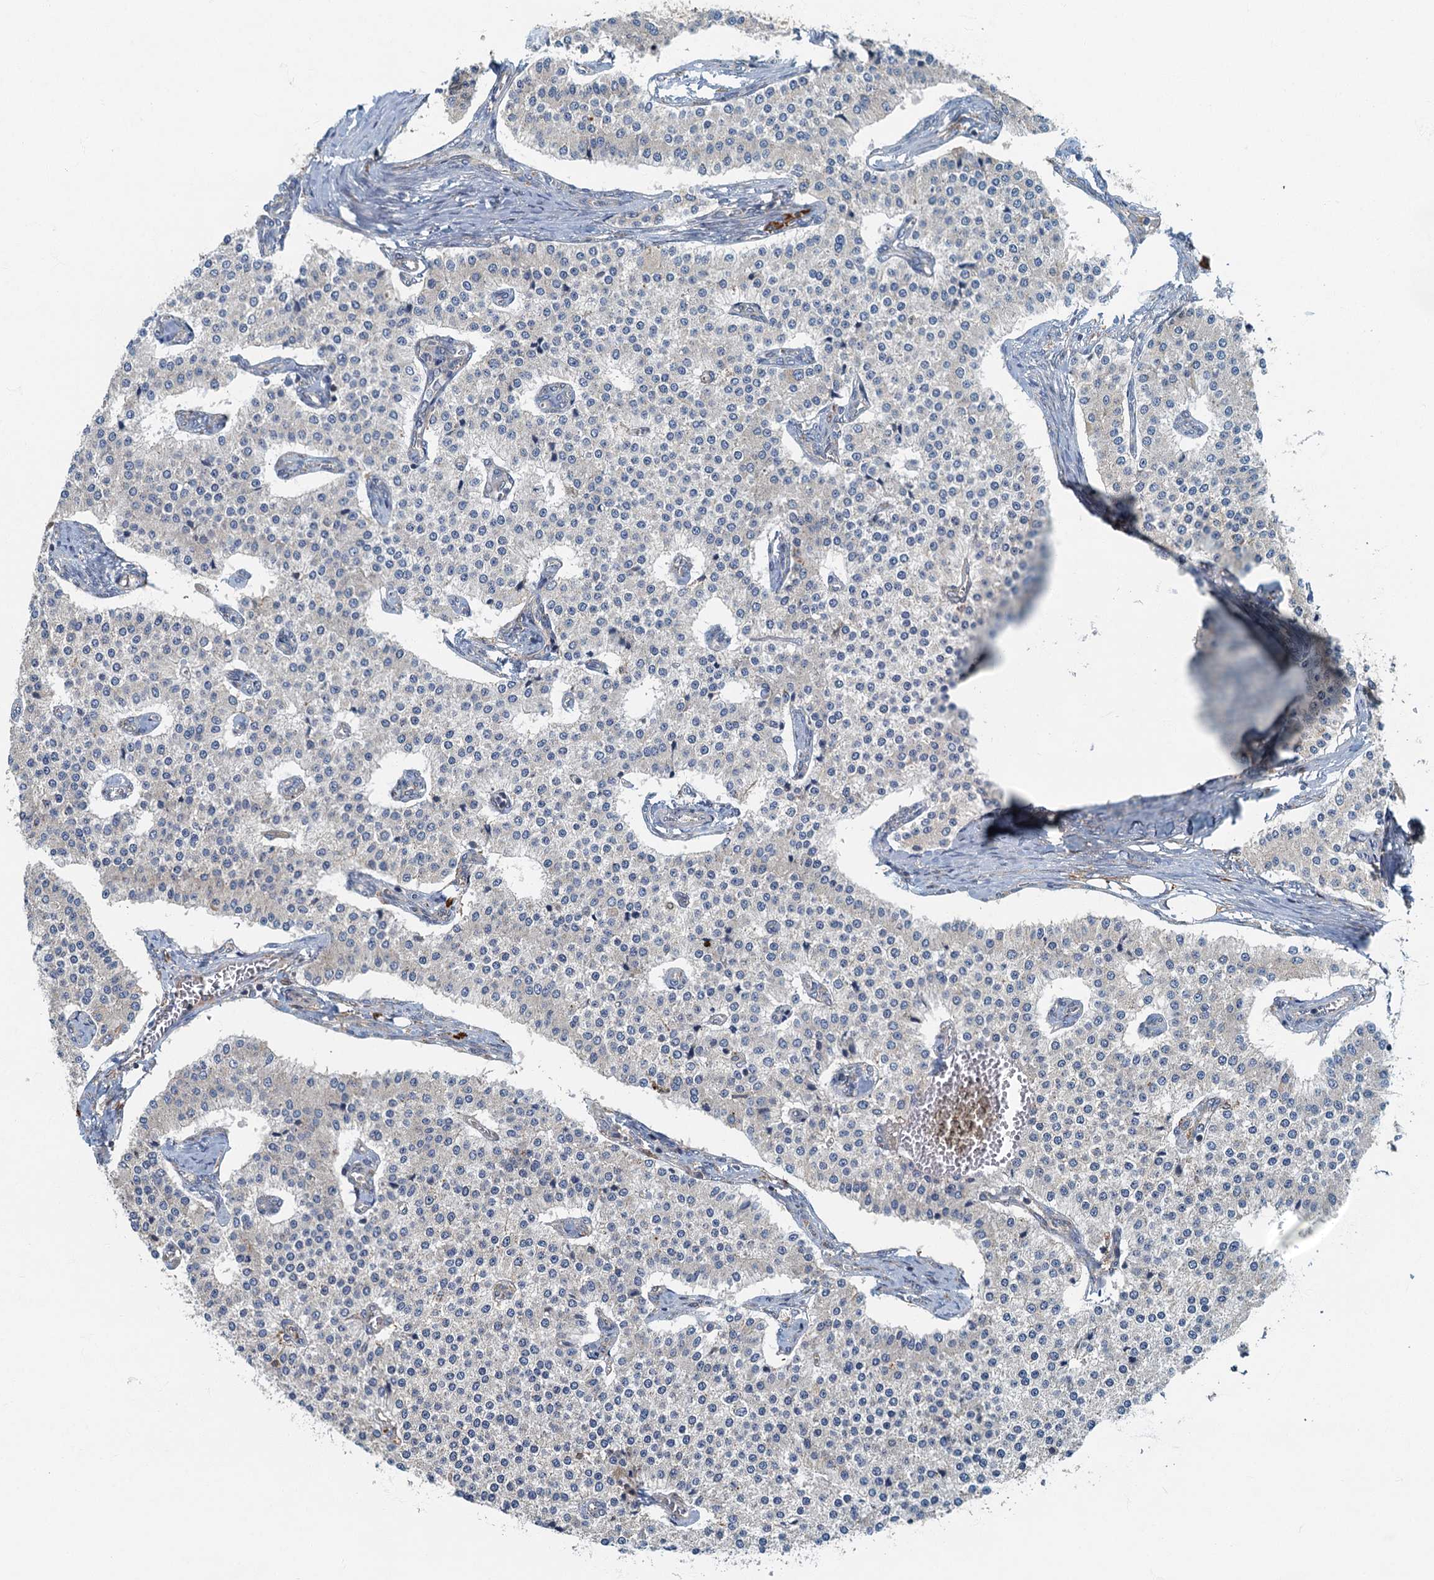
{"staining": {"intensity": "negative", "quantity": "none", "location": "none"}, "tissue": "carcinoid", "cell_type": "Tumor cells", "image_type": "cancer", "snomed": [{"axis": "morphology", "description": "Carcinoid, malignant, NOS"}, {"axis": "topography", "description": "Colon"}], "caption": "High power microscopy image of an immunohistochemistry (IHC) image of carcinoid, revealing no significant staining in tumor cells.", "gene": "SPDYC", "patient": {"sex": "female", "age": 52}}